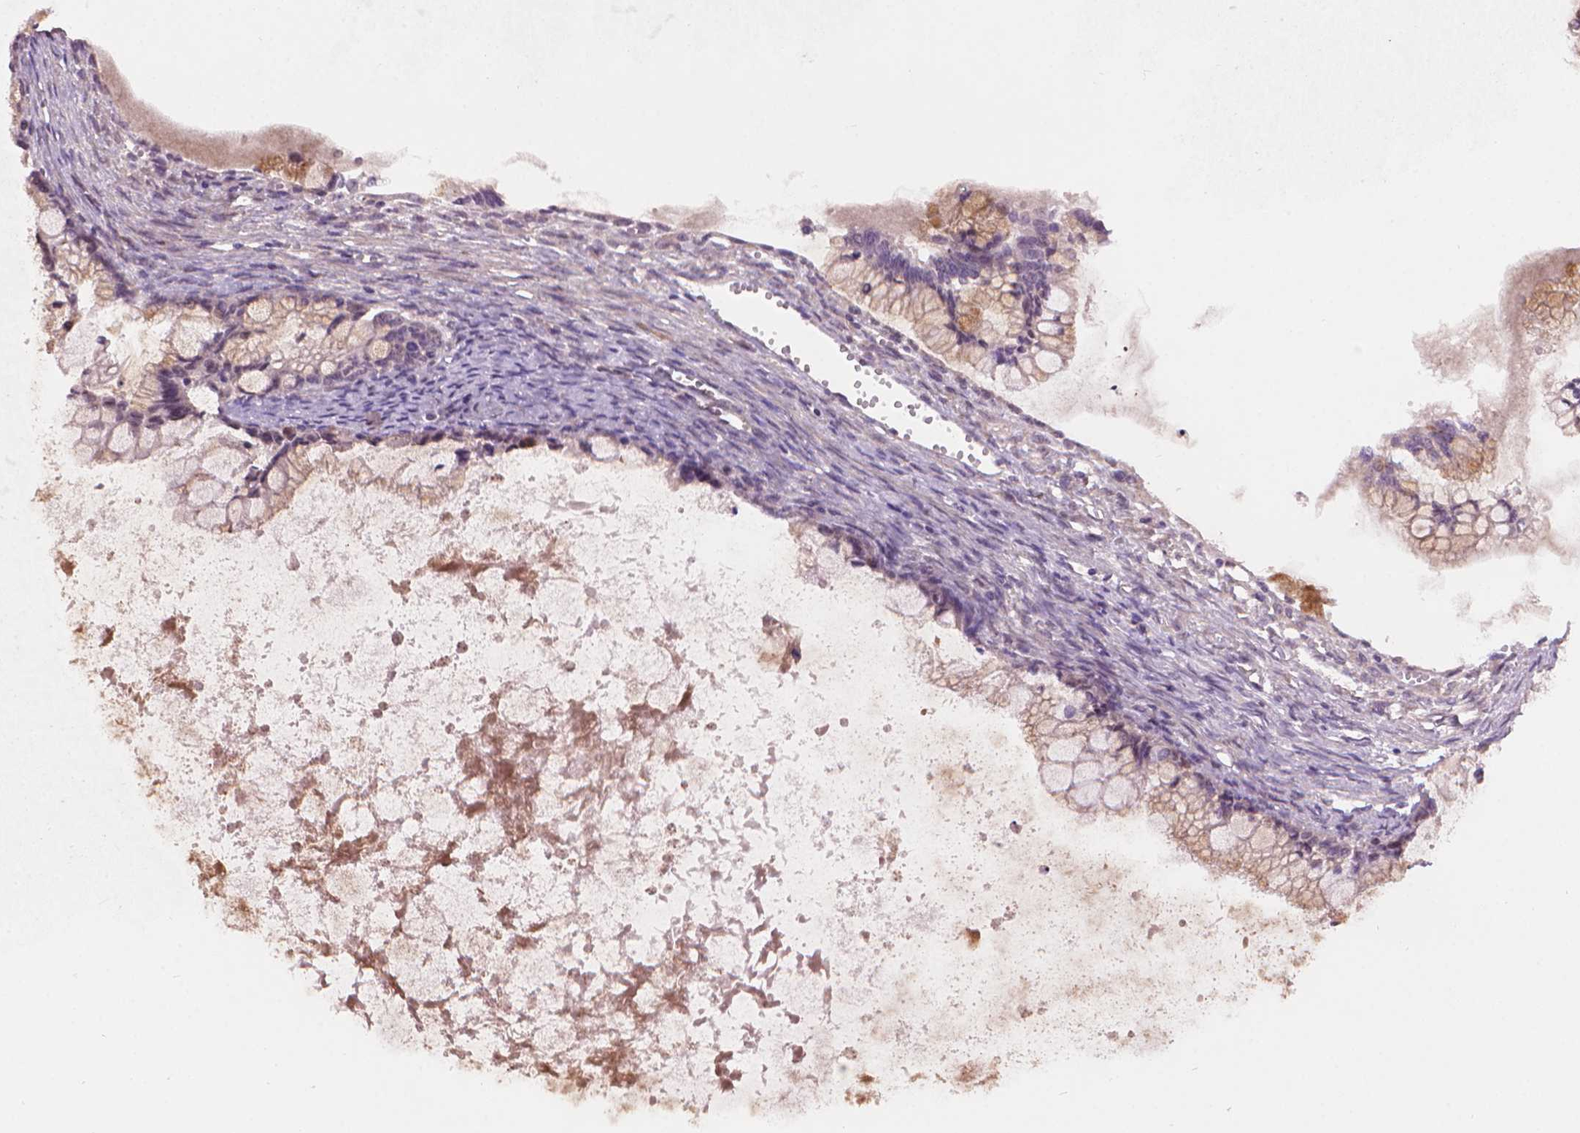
{"staining": {"intensity": "moderate", "quantity": "<25%", "location": "cytoplasmic/membranous"}, "tissue": "ovarian cancer", "cell_type": "Tumor cells", "image_type": "cancer", "snomed": [{"axis": "morphology", "description": "Cystadenocarcinoma, mucinous, NOS"}, {"axis": "topography", "description": "Ovary"}], "caption": "High-power microscopy captured an immunohistochemistry (IHC) histopathology image of ovarian mucinous cystadenocarcinoma, revealing moderate cytoplasmic/membranous positivity in about <25% of tumor cells.", "gene": "AMMECR1", "patient": {"sex": "female", "age": 67}}